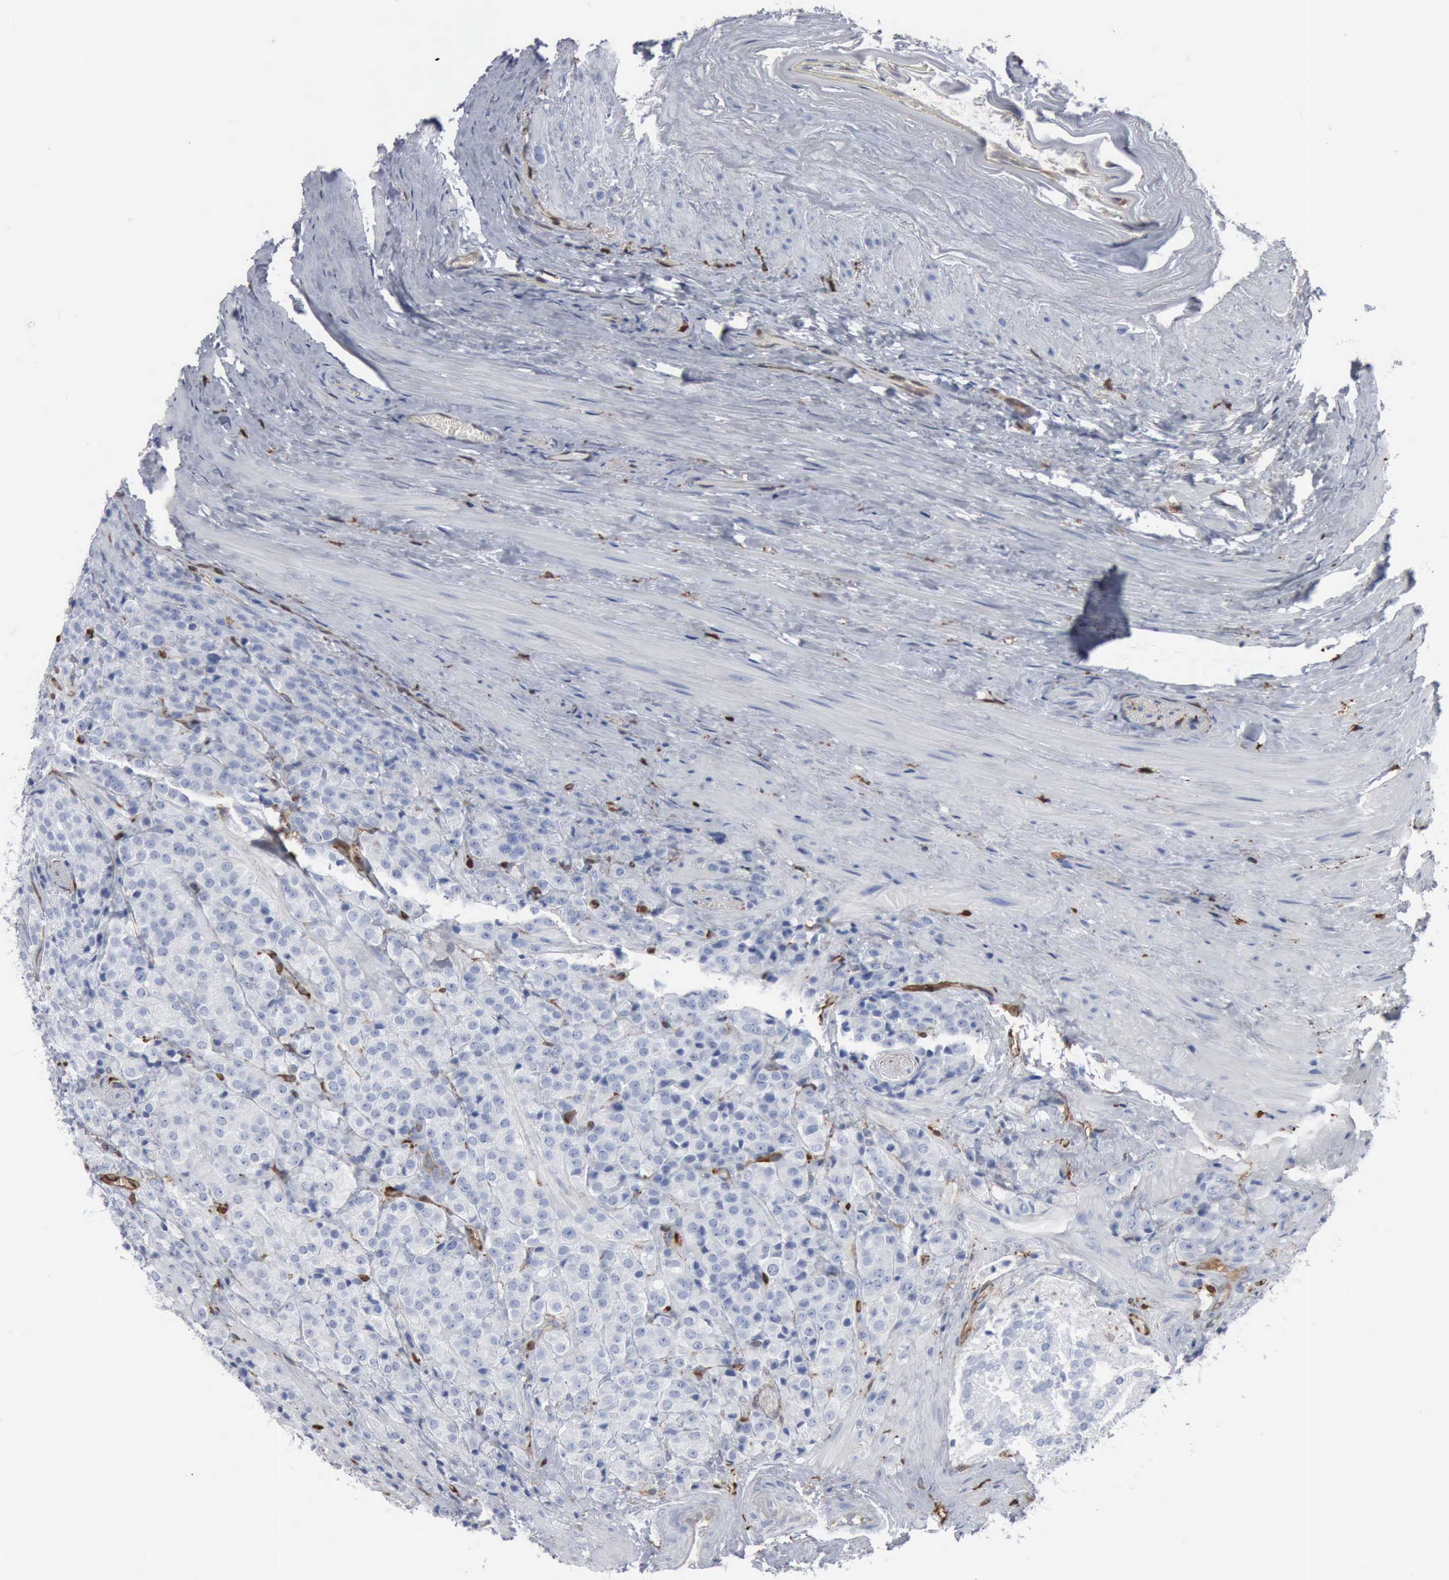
{"staining": {"intensity": "negative", "quantity": "none", "location": "none"}, "tissue": "prostate cancer", "cell_type": "Tumor cells", "image_type": "cancer", "snomed": [{"axis": "morphology", "description": "Adenocarcinoma, Medium grade"}, {"axis": "topography", "description": "Prostate"}], "caption": "Immunohistochemistry of human prostate cancer (medium-grade adenocarcinoma) exhibits no expression in tumor cells. (IHC, brightfield microscopy, high magnification).", "gene": "FSCN1", "patient": {"sex": "male", "age": 70}}